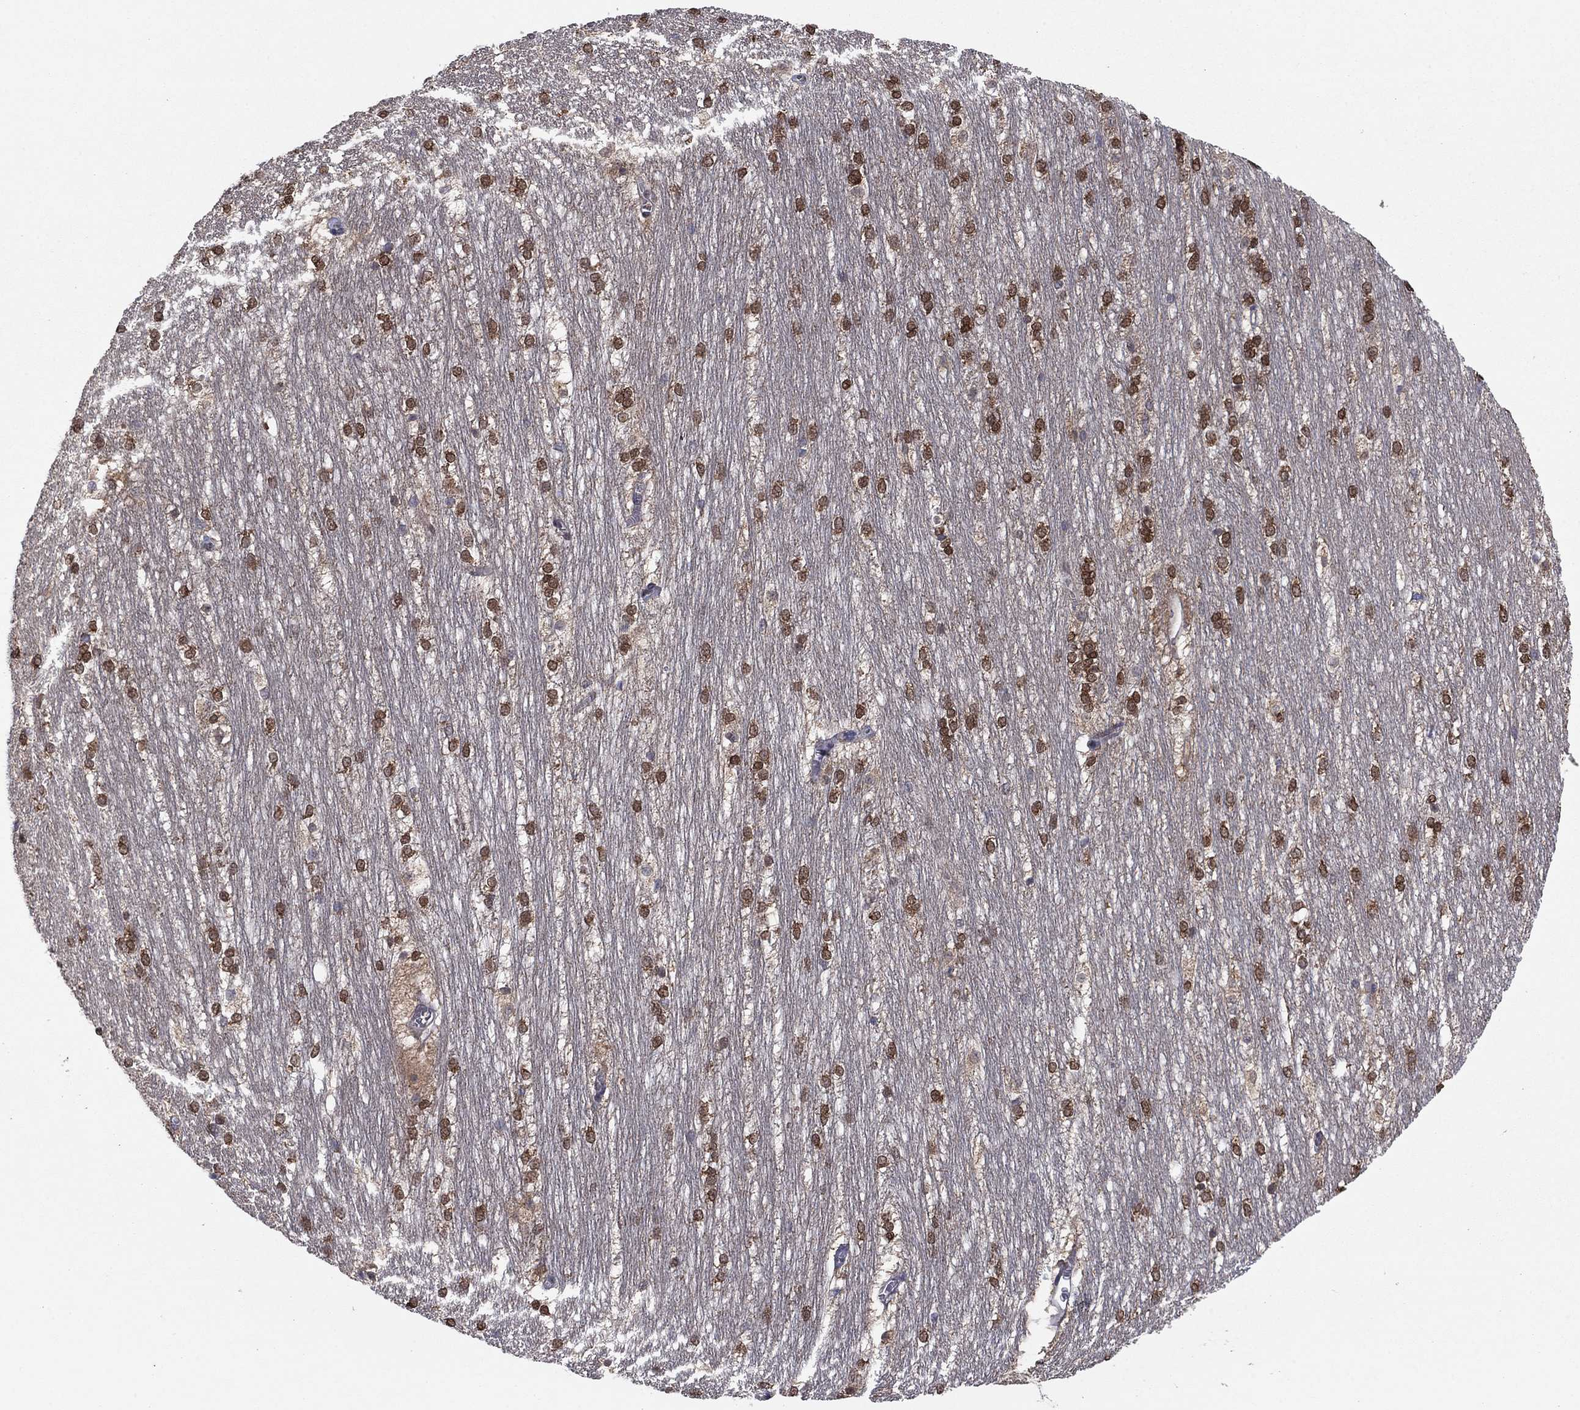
{"staining": {"intensity": "strong", "quantity": "25%-75%", "location": "cytoplasmic/membranous"}, "tissue": "hippocampus", "cell_type": "Glial cells", "image_type": "normal", "snomed": [{"axis": "morphology", "description": "Normal tissue, NOS"}, {"axis": "topography", "description": "Cerebral cortex"}, {"axis": "topography", "description": "Hippocampus"}], "caption": "Protein staining of normal hippocampus exhibits strong cytoplasmic/membranous staining in about 25%-75% of glial cells.", "gene": "GRHPR", "patient": {"sex": "female", "age": 19}}